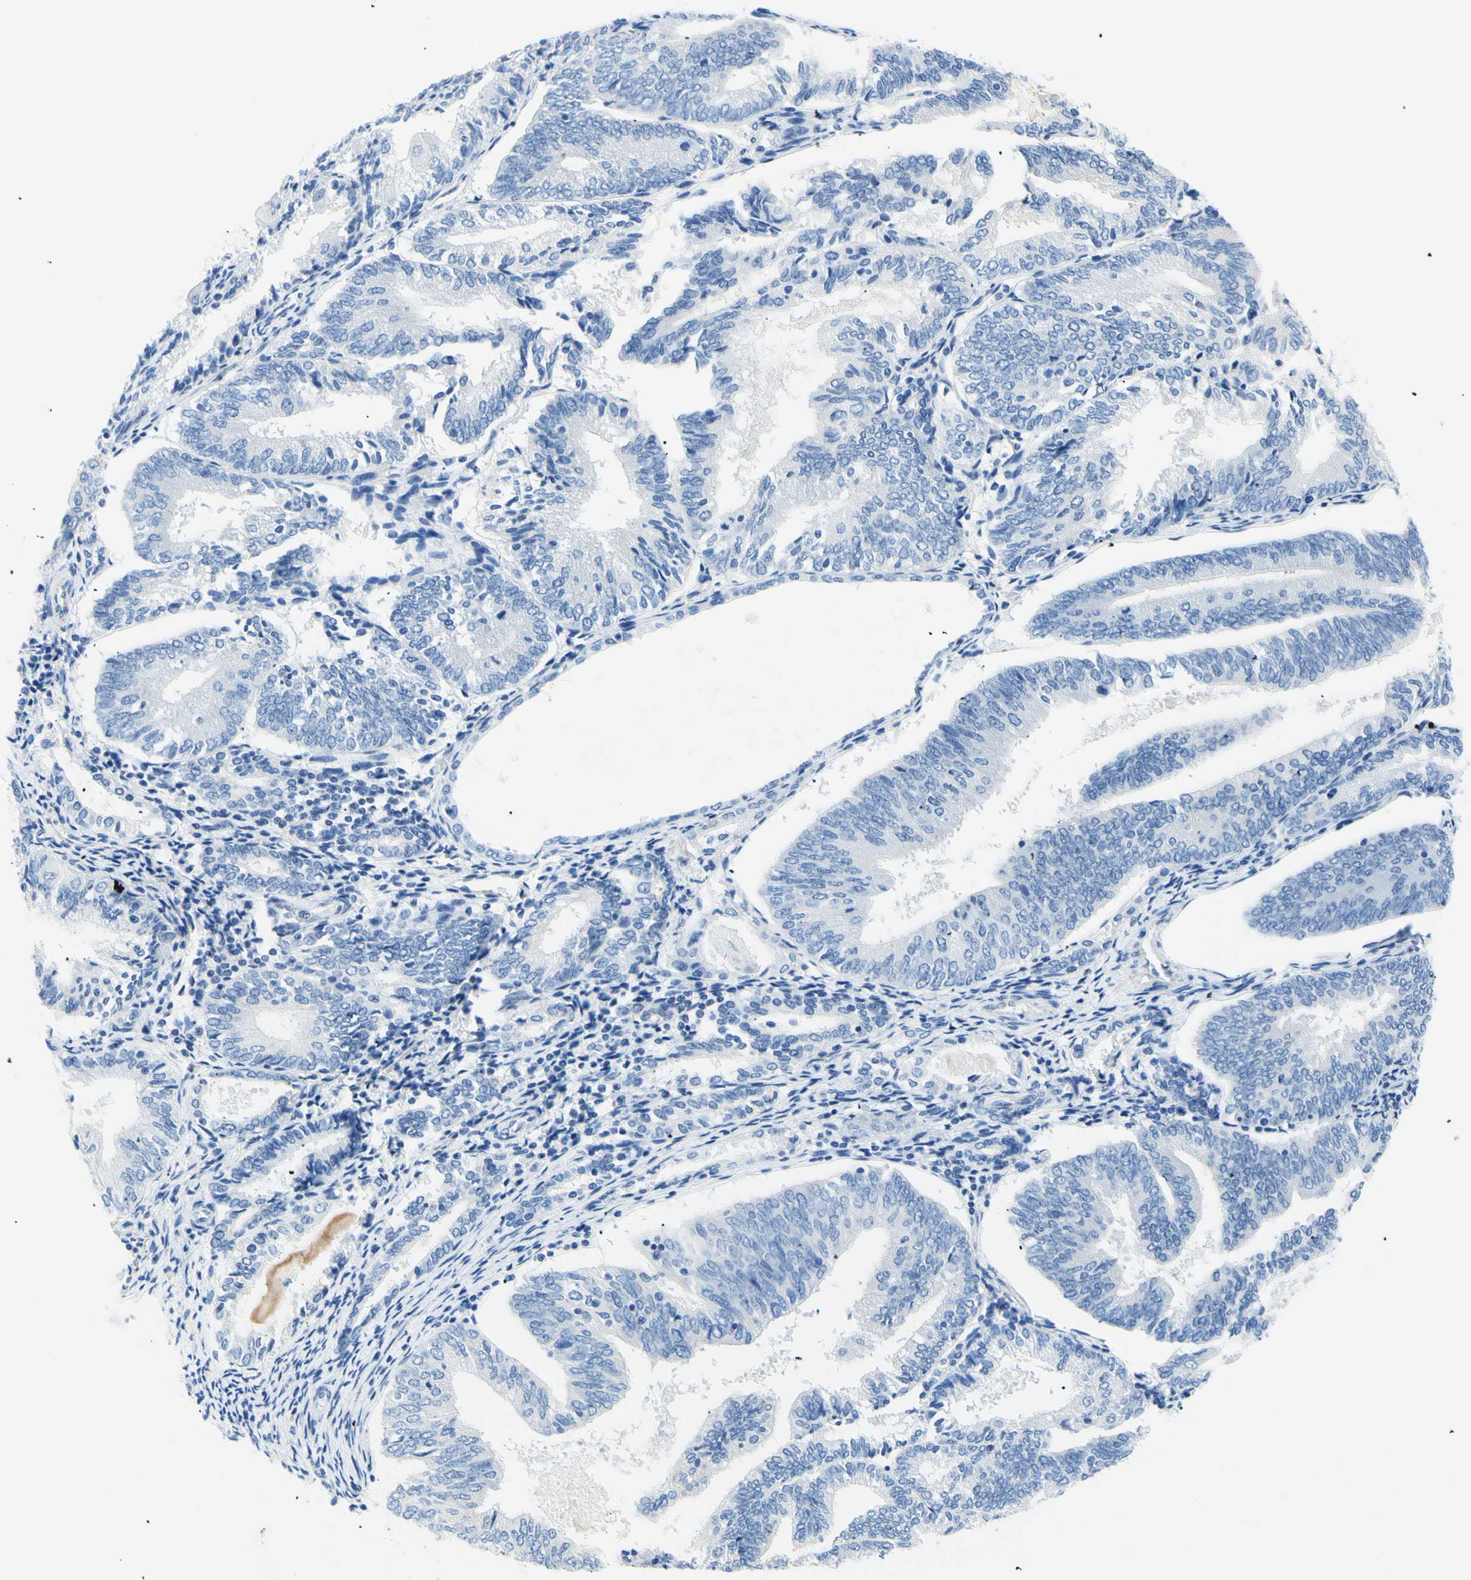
{"staining": {"intensity": "negative", "quantity": "none", "location": "none"}, "tissue": "endometrial cancer", "cell_type": "Tumor cells", "image_type": "cancer", "snomed": [{"axis": "morphology", "description": "Adenocarcinoma, NOS"}, {"axis": "topography", "description": "Endometrium"}], "caption": "A micrograph of human endometrial adenocarcinoma is negative for staining in tumor cells. (Brightfield microscopy of DAB (3,3'-diaminobenzidine) immunohistochemistry at high magnification).", "gene": "HPCA", "patient": {"sex": "female", "age": 81}}